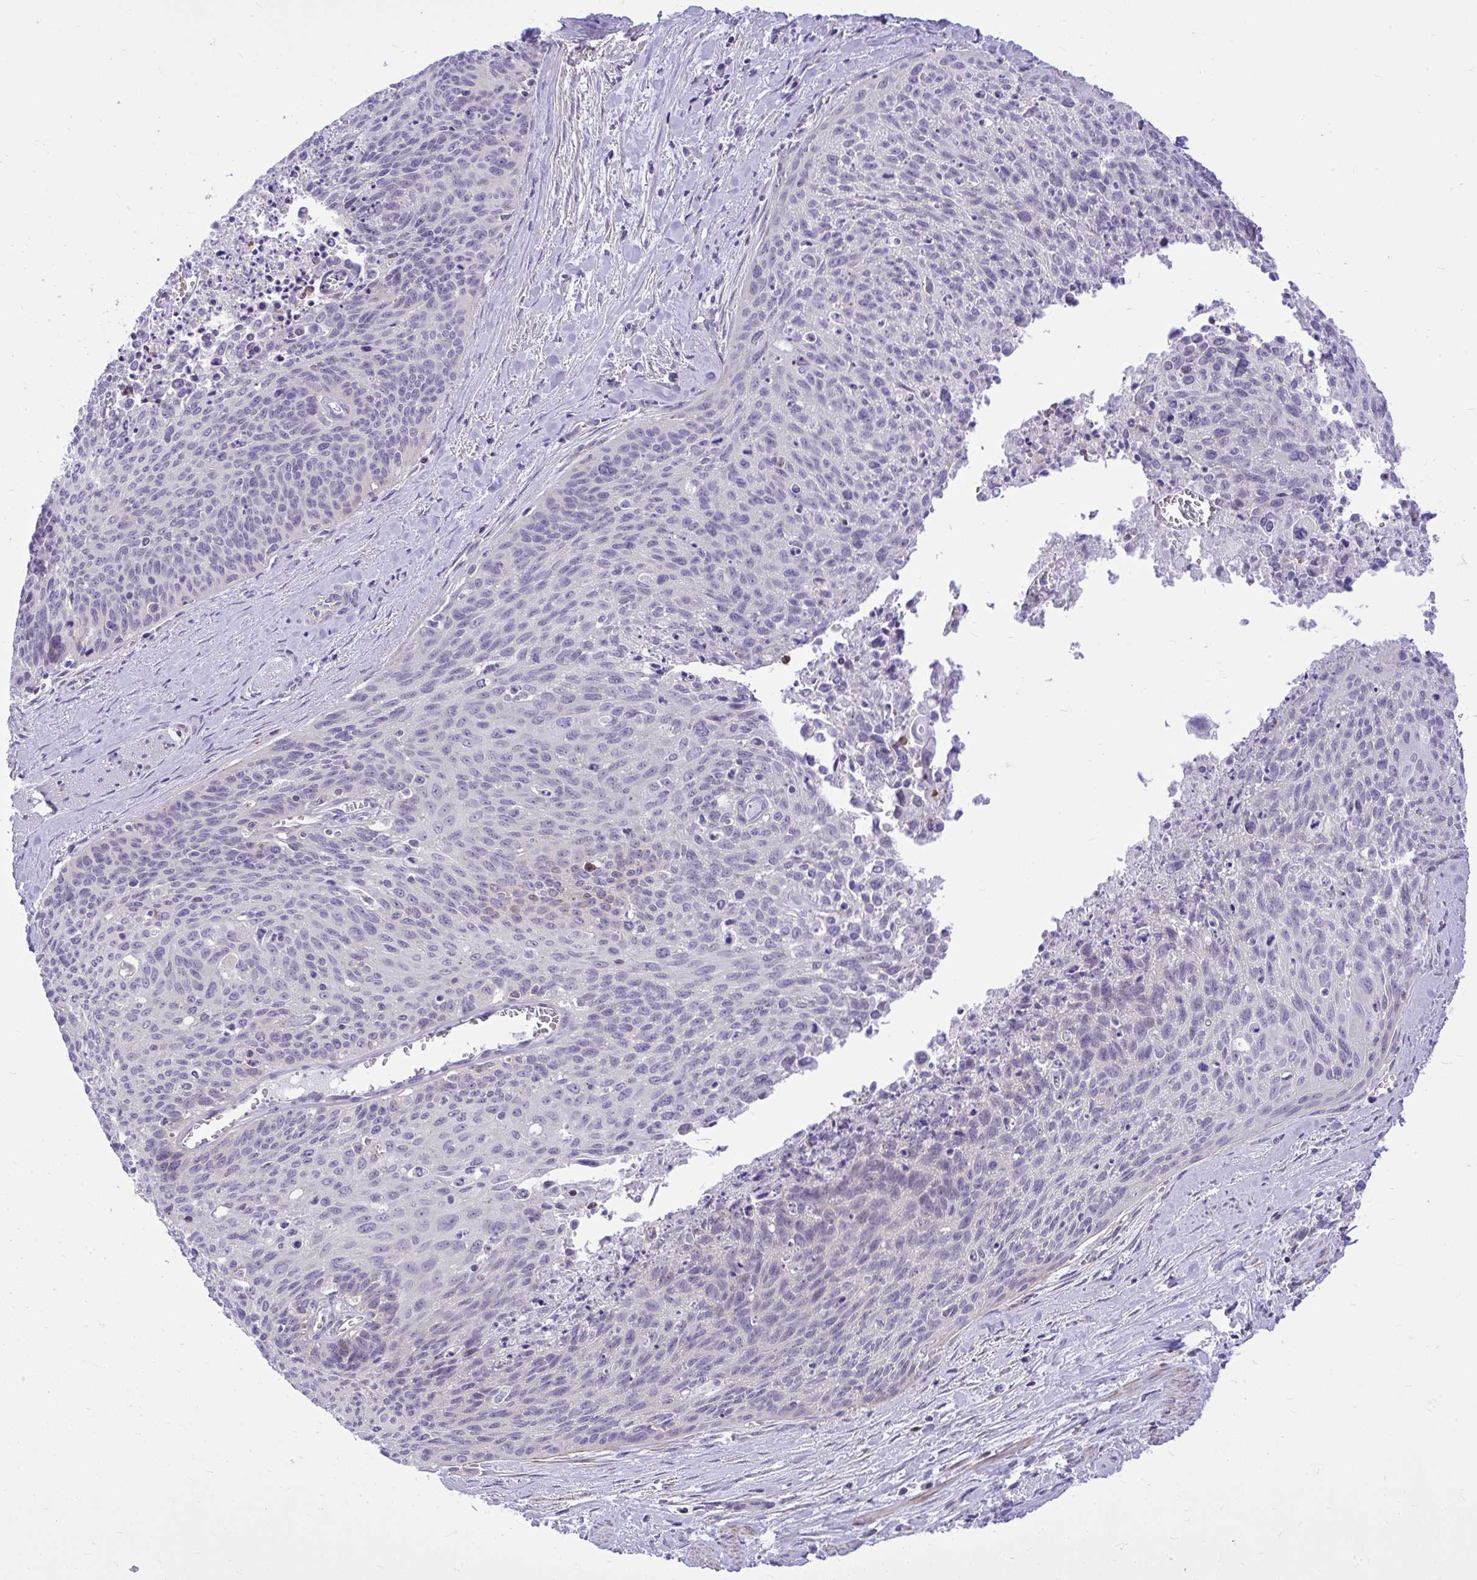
{"staining": {"intensity": "negative", "quantity": "none", "location": "none"}, "tissue": "cervical cancer", "cell_type": "Tumor cells", "image_type": "cancer", "snomed": [{"axis": "morphology", "description": "Squamous cell carcinoma, NOS"}, {"axis": "topography", "description": "Cervix"}], "caption": "A histopathology image of human squamous cell carcinoma (cervical) is negative for staining in tumor cells.", "gene": "GRK4", "patient": {"sex": "female", "age": 55}}